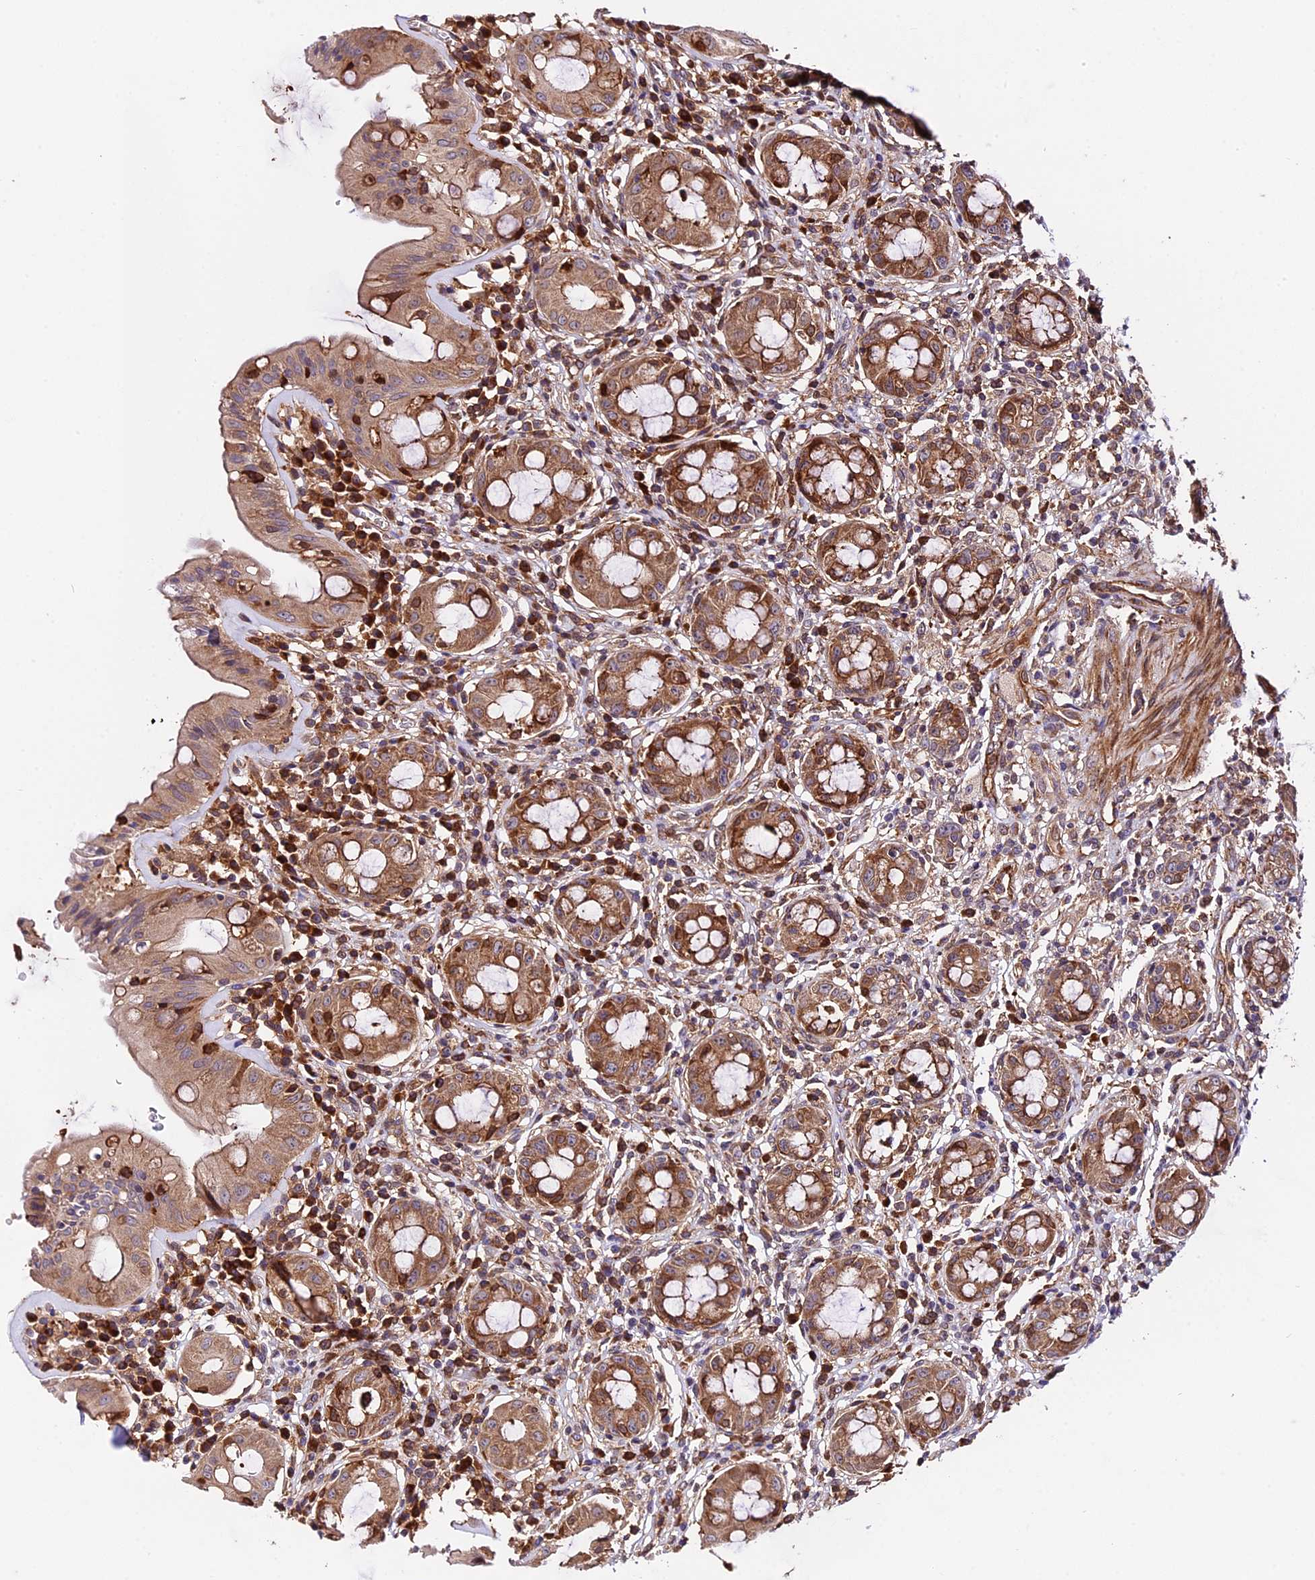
{"staining": {"intensity": "moderate", "quantity": ">75%", "location": "cytoplasmic/membranous"}, "tissue": "rectum", "cell_type": "Glandular cells", "image_type": "normal", "snomed": [{"axis": "morphology", "description": "Normal tissue, NOS"}, {"axis": "topography", "description": "Rectum"}], "caption": "Rectum stained for a protein shows moderate cytoplasmic/membranous positivity in glandular cells. The protein of interest is stained brown, and the nuclei are stained in blue (DAB IHC with brightfield microscopy, high magnification).", "gene": "HERPUD1", "patient": {"sex": "female", "age": 57}}